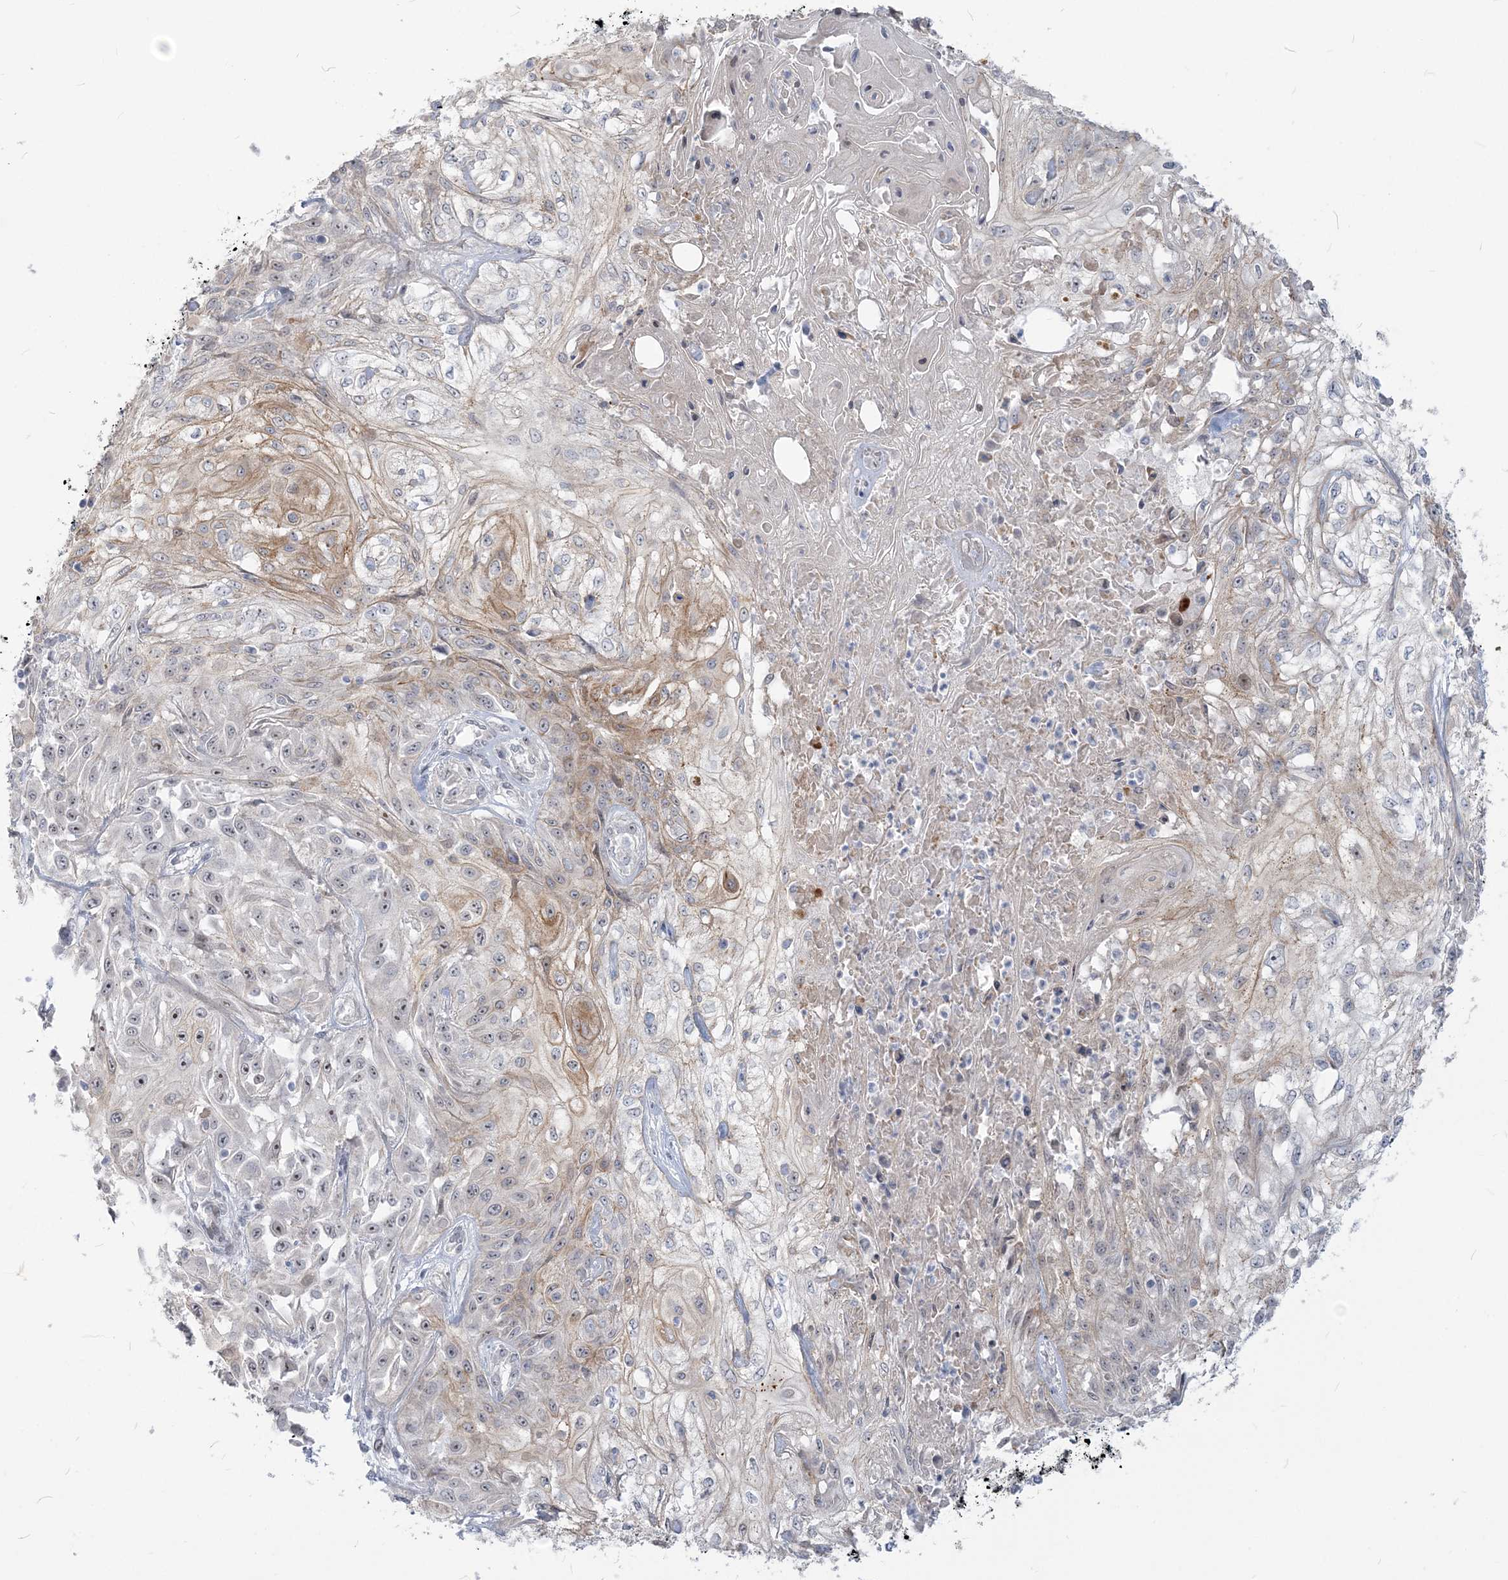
{"staining": {"intensity": "moderate", "quantity": "<25%", "location": "cytoplasmic/membranous,nuclear"}, "tissue": "skin cancer", "cell_type": "Tumor cells", "image_type": "cancer", "snomed": [{"axis": "morphology", "description": "Squamous cell carcinoma, NOS"}, {"axis": "morphology", "description": "Squamous cell carcinoma, metastatic, NOS"}, {"axis": "topography", "description": "Skin"}, {"axis": "topography", "description": "Lymph node"}], "caption": "Skin cancer (metastatic squamous cell carcinoma) stained with DAB IHC reveals low levels of moderate cytoplasmic/membranous and nuclear staining in approximately <25% of tumor cells.", "gene": "SDAD1", "patient": {"sex": "male", "age": 75}}